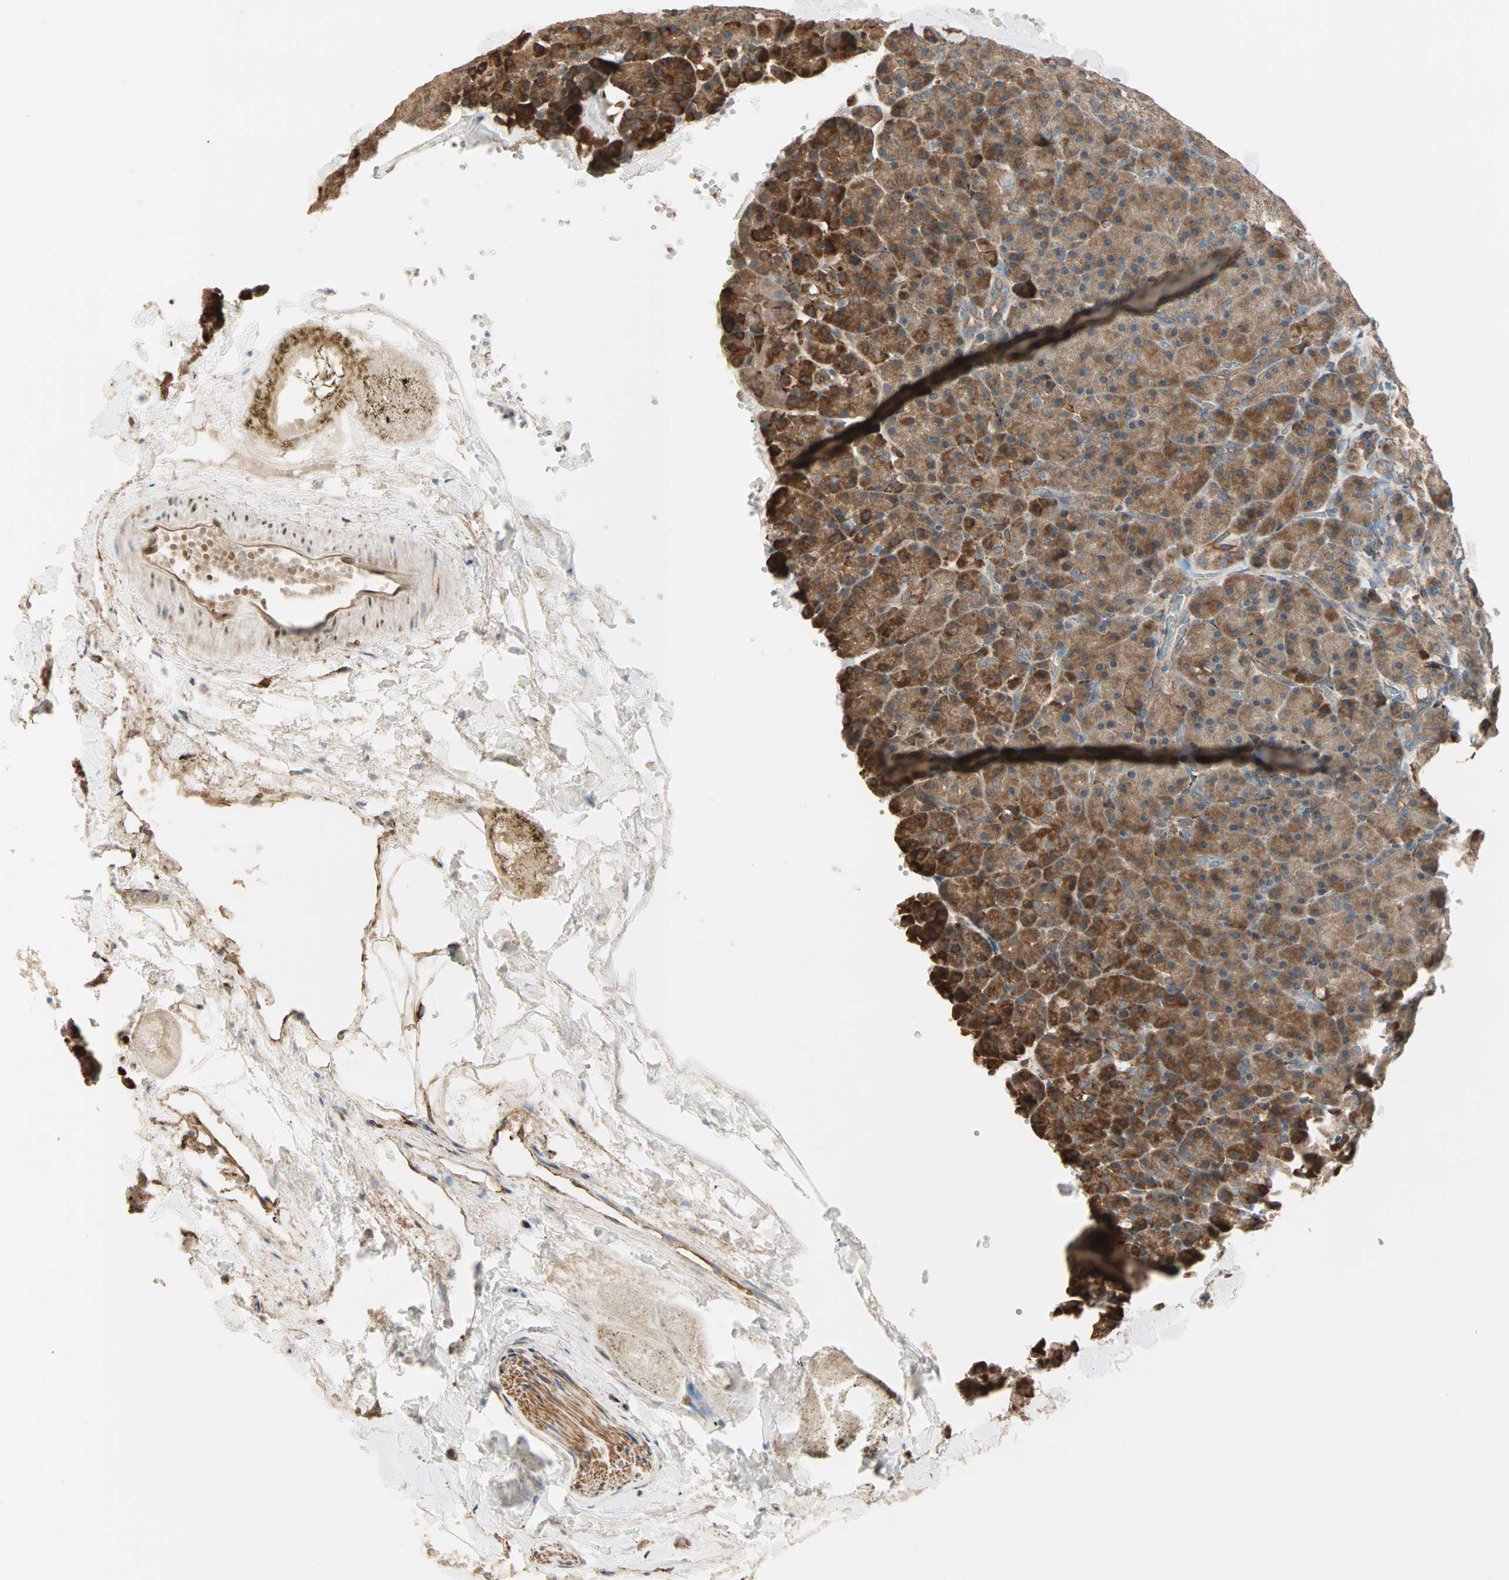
{"staining": {"intensity": "moderate", "quantity": ">75%", "location": "cytoplasmic/membranous"}, "tissue": "pancreas", "cell_type": "Exocrine glandular cells", "image_type": "normal", "snomed": [{"axis": "morphology", "description": "Normal tissue, NOS"}, {"axis": "topography", "description": "Pancreas"}], "caption": "High-magnification brightfield microscopy of benign pancreas stained with DAB (brown) and counterstained with hematoxylin (blue). exocrine glandular cells exhibit moderate cytoplasmic/membranous positivity is seen in approximately>75% of cells.", "gene": "P4HA1", "patient": {"sex": "female", "age": 35}}